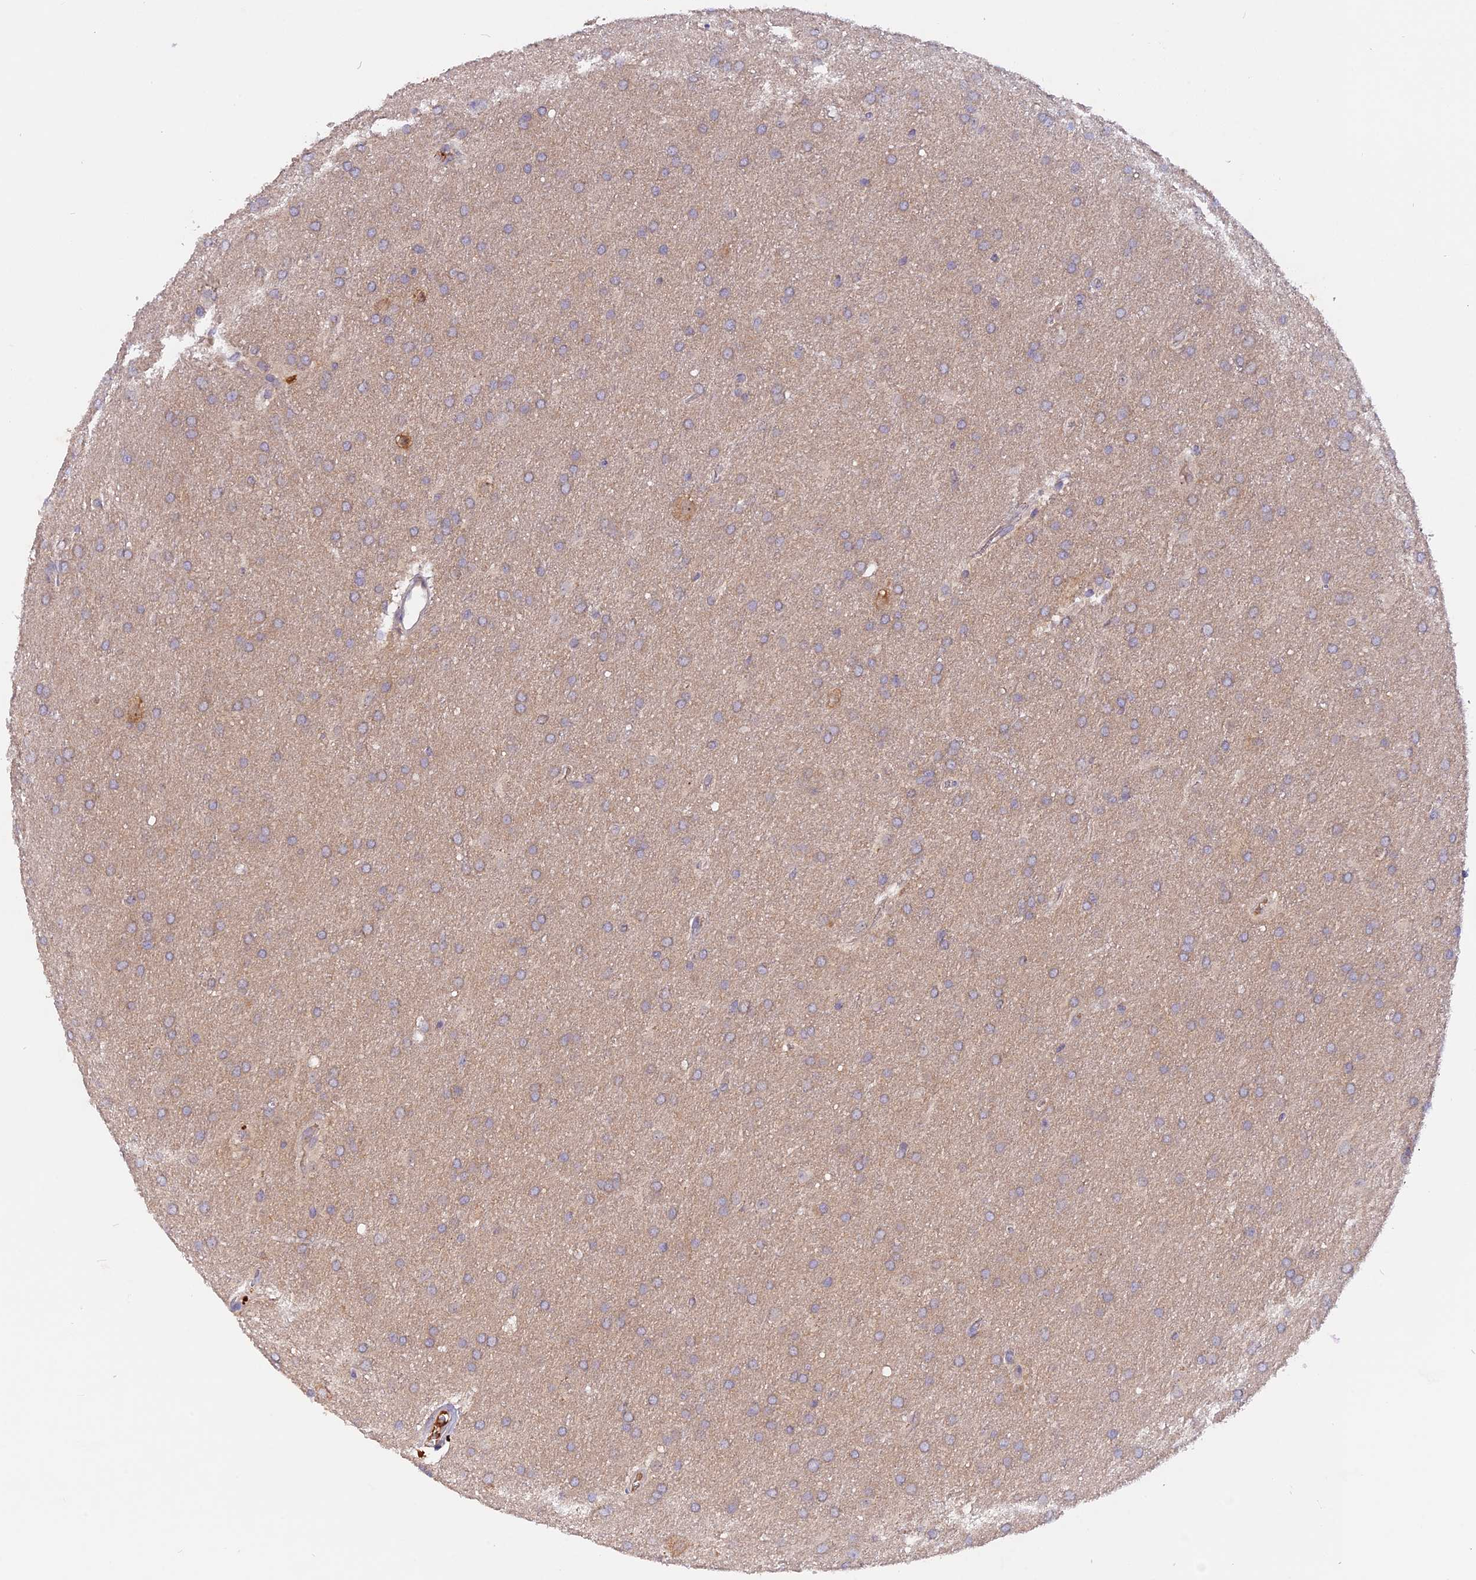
{"staining": {"intensity": "weak", "quantity": ">75%", "location": "cytoplasmic/membranous"}, "tissue": "glioma", "cell_type": "Tumor cells", "image_type": "cancer", "snomed": [{"axis": "morphology", "description": "Glioma, malignant, Low grade"}, {"axis": "topography", "description": "Brain"}], "caption": "A low amount of weak cytoplasmic/membranous expression is appreciated in approximately >75% of tumor cells in malignant low-grade glioma tissue.", "gene": "MARK4", "patient": {"sex": "female", "age": 32}}